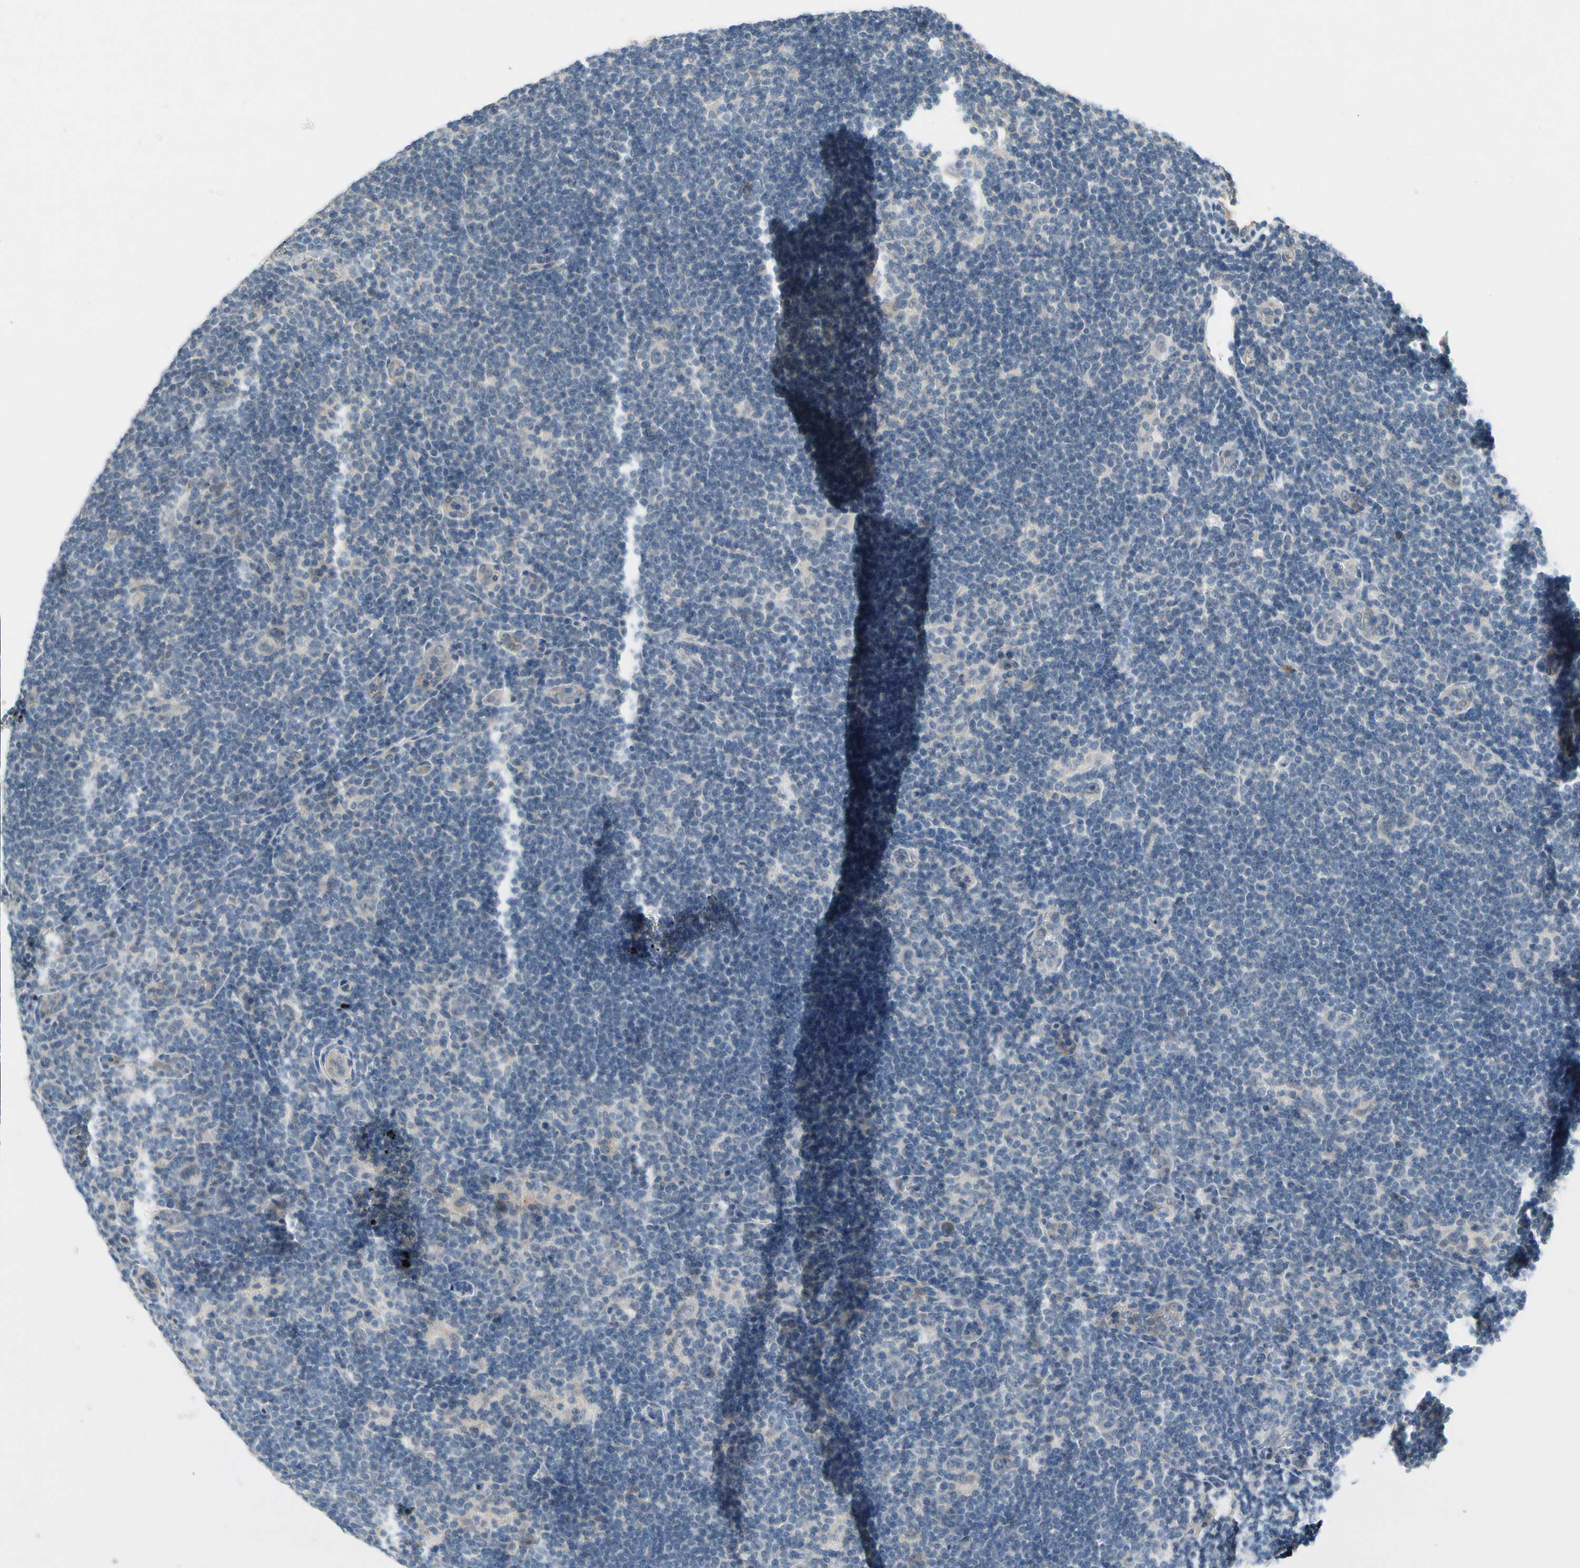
{"staining": {"intensity": "negative", "quantity": "none", "location": "none"}, "tissue": "lymphoma", "cell_type": "Tumor cells", "image_type": "cancer", "snomed": [{"axis": "morphology", "description": "Hodgkin's disease, NOS"}, {"axis": "topography", "description": "Lymph node"}], "caption": "IHC of human Hodgkin's disease shows no staining in tumor cells.", "gene": "CNDP1", "patient": {"sex": "female", "age": 57}}